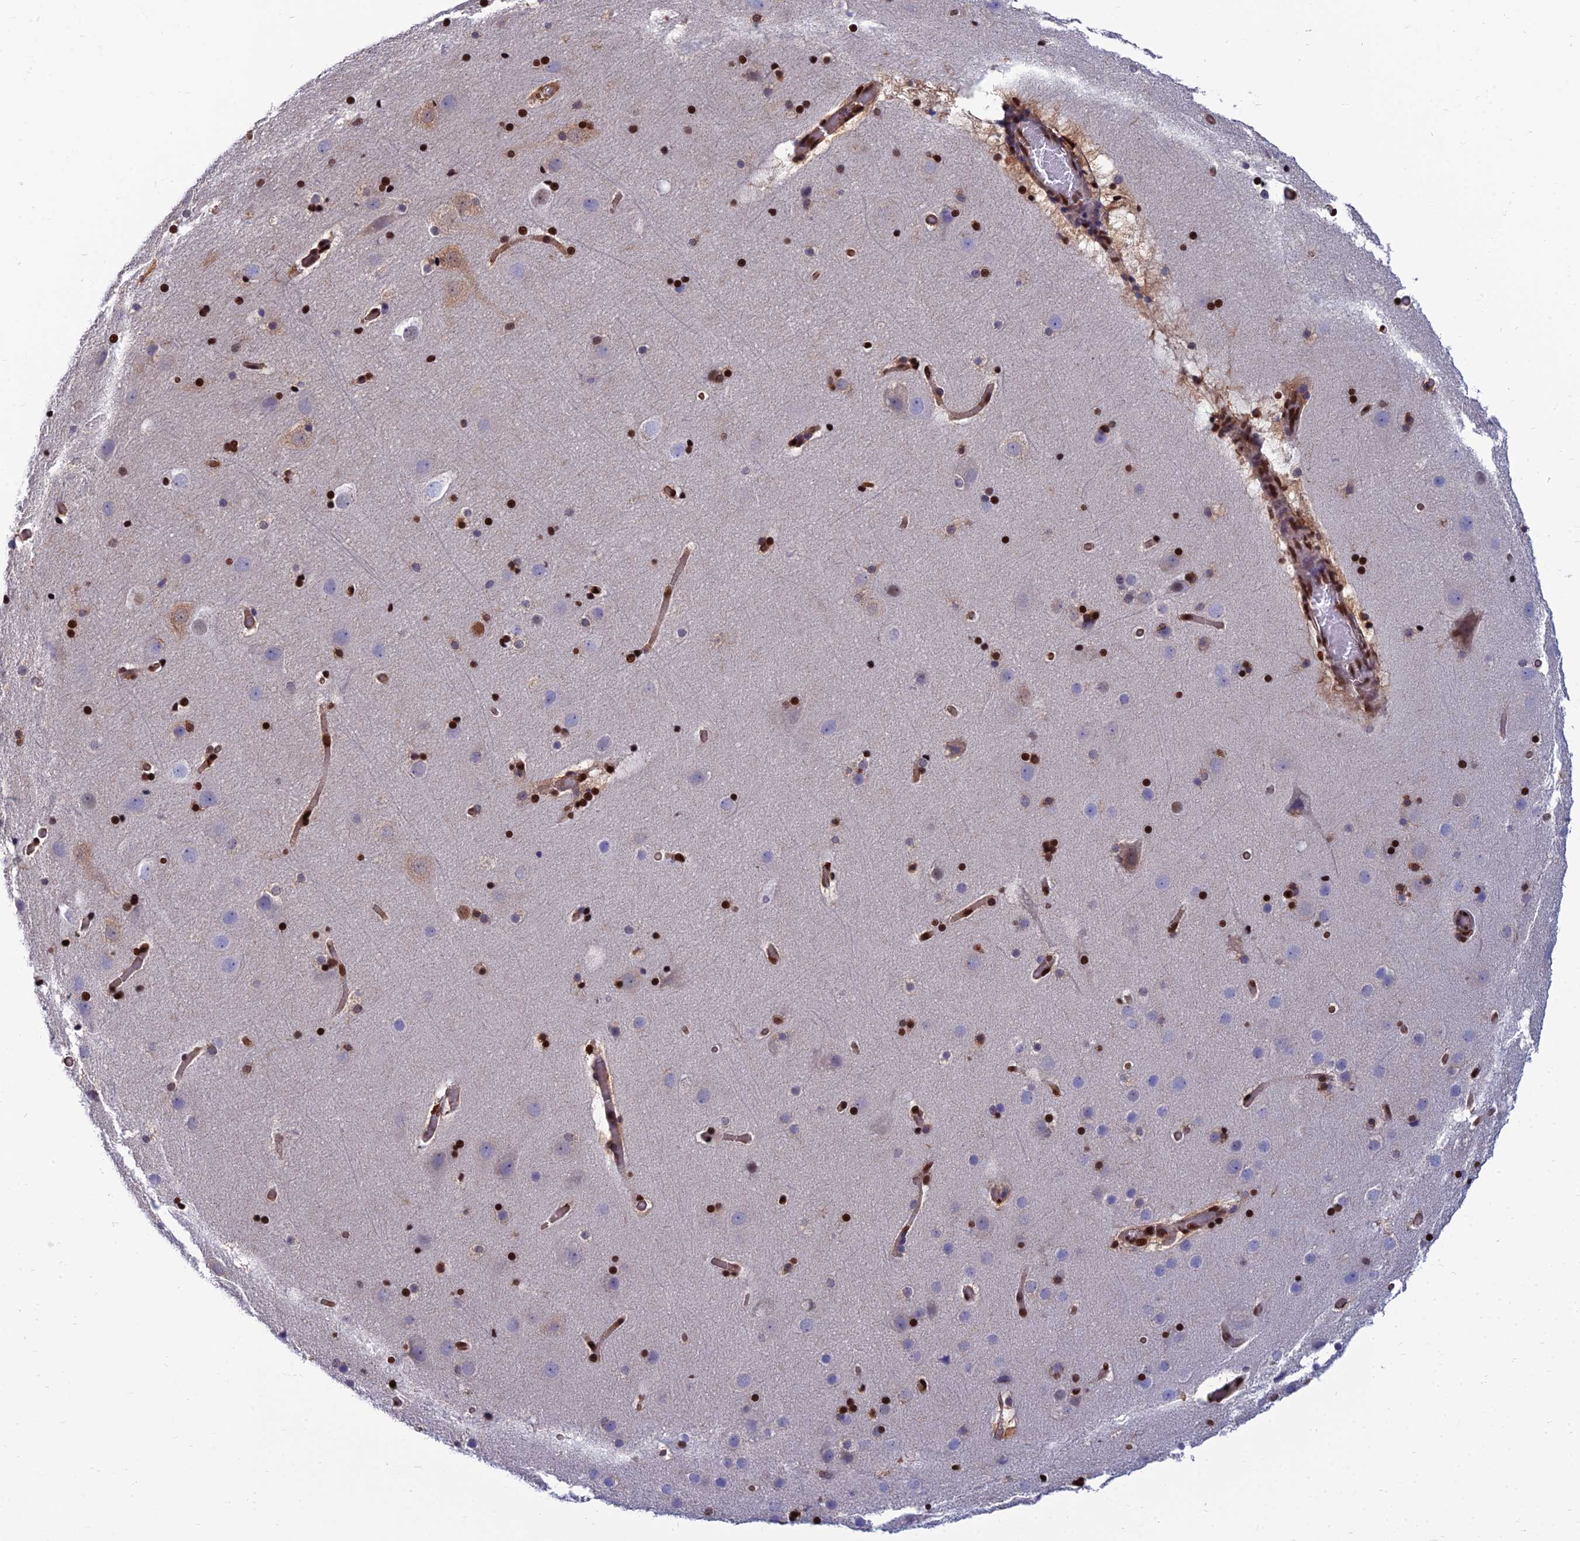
{"staining": {"intensity": "moderate", "quantity": ">75%", "location": "cytoplasmic/membranous,nuclear"}, "tissue": "cerebral cortex", "cell_type": "Endothelial cells", "image_type": "normal", "snomed": [{"axis": "morphology", "description": "Normal tissue, NOS"}, {"axis": "topography", "description": "Cerebral cortex"}], "caption": "Cerebral cortex stained with DAB immunohistochemistry displays medium levels of moderate cytoplasmic/membranous,nuclear staining in approximately >75% of endothelial cells. (DAB IHC with brightfield microscopy, high magnification).", "gene": "DNPEP", "patient": {"sex": "male", "age": 57}}